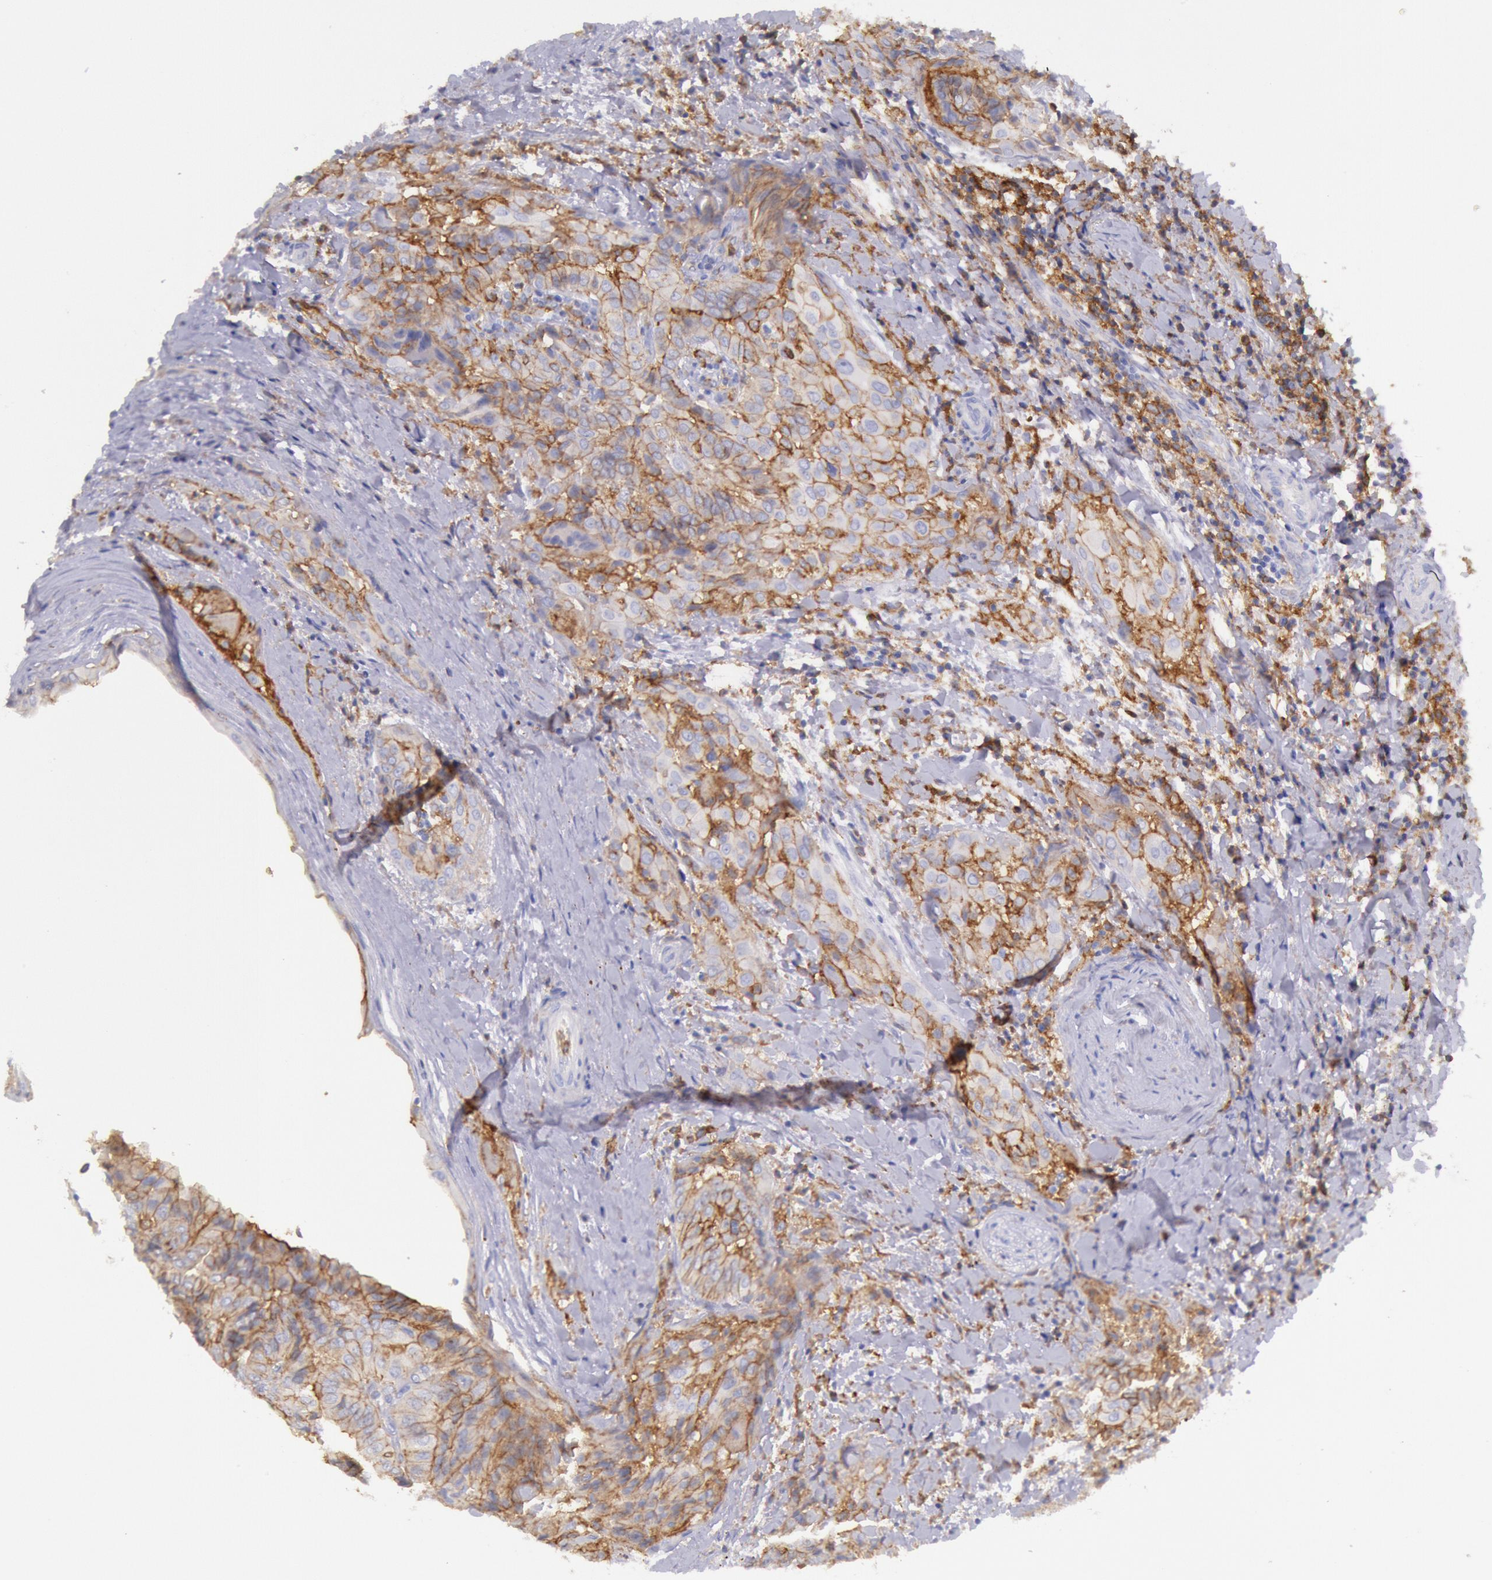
{"staining": {"intensity": "moderate", "quantity": "25%-75%", "location": "cytoplasmic/membranous"}, "tissue": "thyroid cancer", "cell_type": "Tumor cells", "image_type": "cancer", "snomed": [{"axis": "morphology", "description": "Papillary adenocarcinoma, NOS"}, {"axis": "topography", "description": "Thyroid gland"}], "caption": "Immunohistochemical staining of thyroid papillary adenocarcinoma shows medium levels of moderate cytoplasmic/membranous positivity in approximately 25%-75% of tumor cells. The staining is performed using DAB brown chromogen to label protein expression. The nuclei are counter-stained blue using hematoxylin.", "gene": "LYN", "patient": {"sex": "female", "age": 71}}